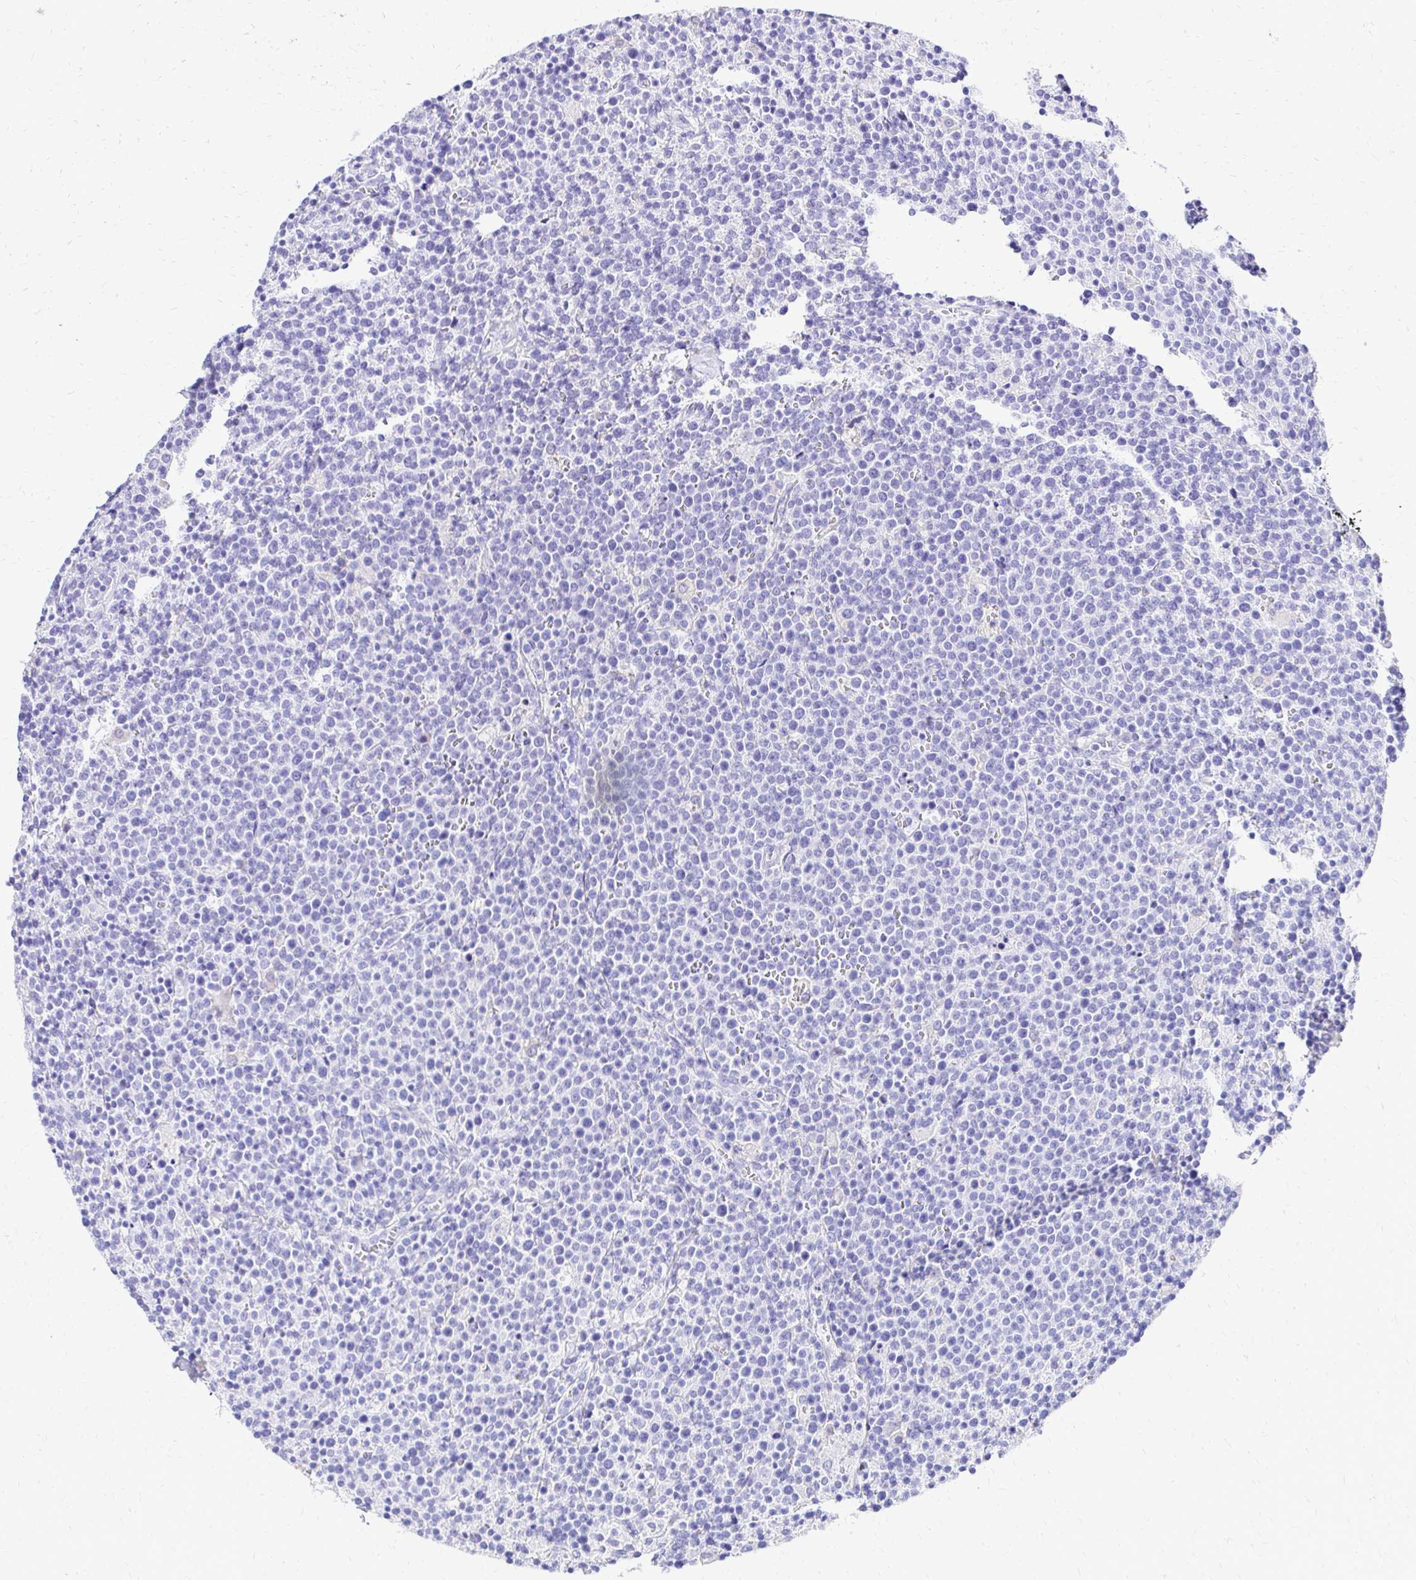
{"staining": {"intensity": "negative", "quantity": "none", "location": "none"}, "tissue": "lymphoma", "cell_type": "Tumor cells", "image_type": "cancer", "snomed": [{"axis": "morphology", "description": "Malignant lymphoma, non-Hodgkin's type, High grade"}, {"axis": "topography", "description": "Lymph node"}], "caption": "There is no significant staining in tumor cells of lymphoma.", "gene": "S100G", "patient": {"sex": "male", "age": 61}}